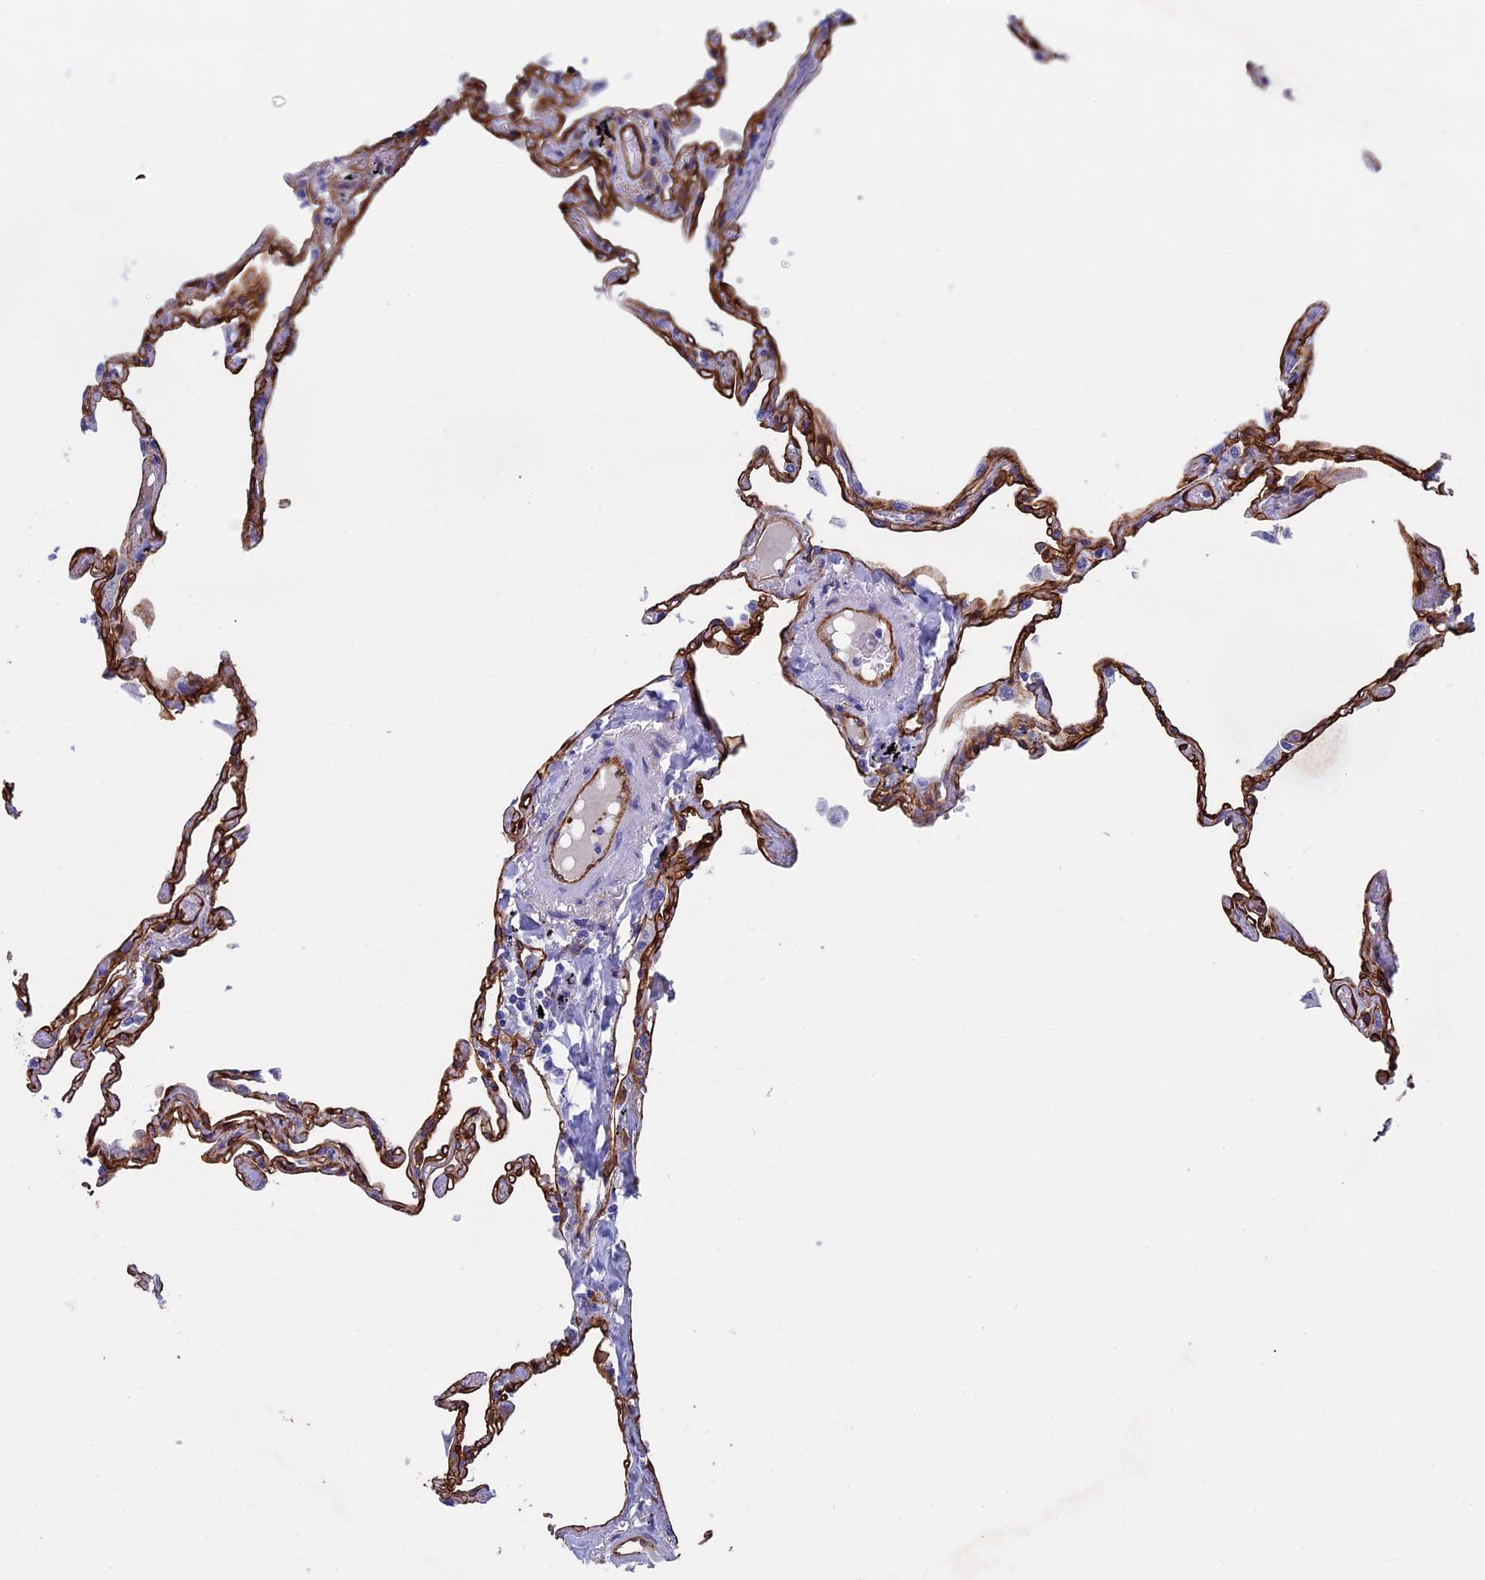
{"staining": {"intensity": "negative", "quantity": "none", "location": "none"}, "tissue": "lung", "cell_type": "Alveolar cells", "image_type": "normal", "snomed": [{"axis": "morphology", "description": "Normal tissue, NOS"}, {"axis": "topography", "description": "Lung"}], "caption": "Immunohistochemistry of unremarkable human lung exhibits no expression in alveolar cells.", "gene": "INSYN1", "patient": {"sex": "female", "age": 67}}